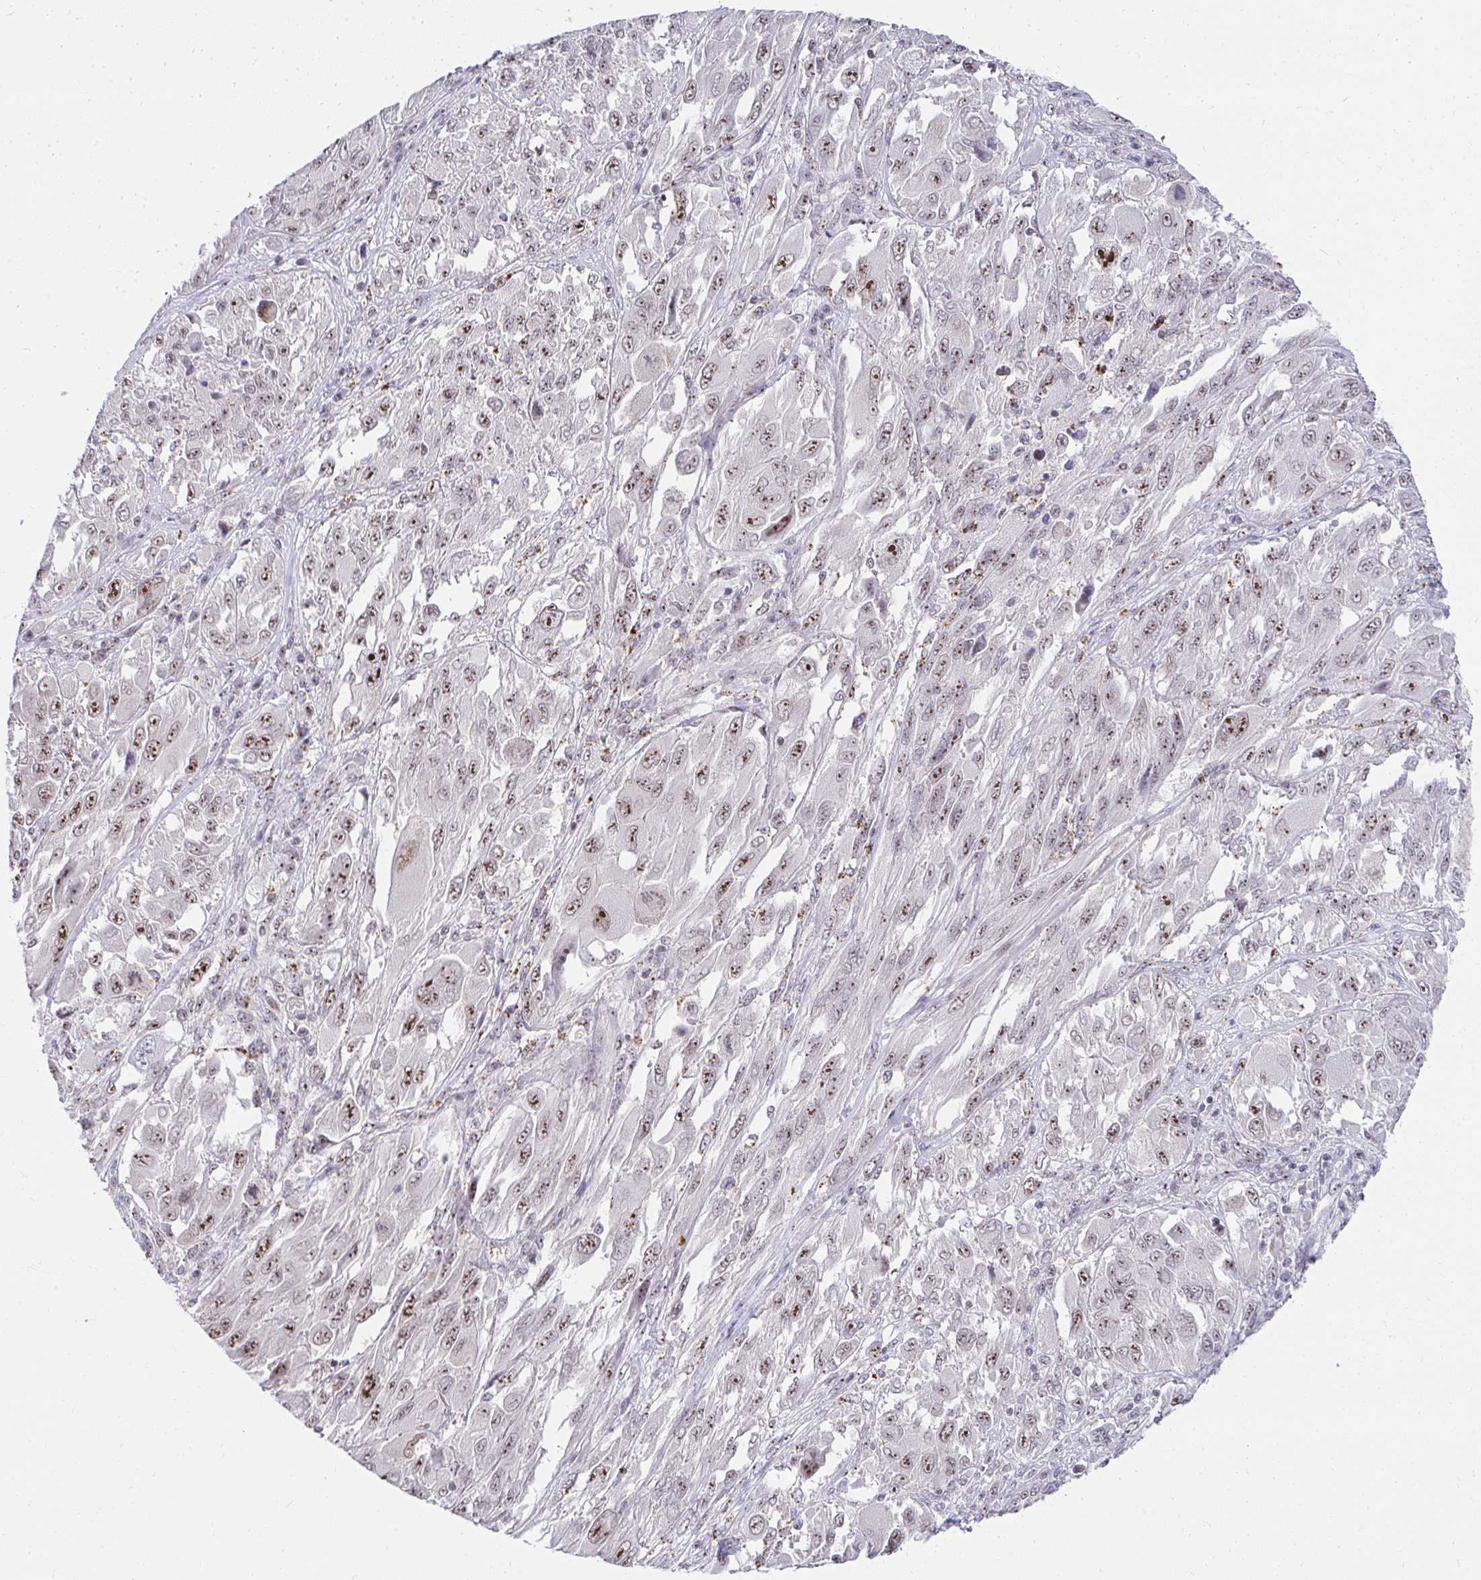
{"staining": {"intensity": "moderate", "quantity": ">75%", "location": "nuclear"}, "tissue": "melanoma", "cell_type": "Tumor cells", "image_type": "cancer", "snomed": [{"axis": "morphology", "description": "Malignant melanoma, NOS"}, {"axis": "topography", "description": "Skin"}], "caption": "Brown immunohistochemical staining in melanoma shows moderate nuclear positivity in approximately >75% of tumor cells. (Stains: DAB in brown, nuclei in blue, Microscopy: brightfield microscopy at high magnification).", "gene": "HIRA", "patient": {"sex": "female", "age": 91}}